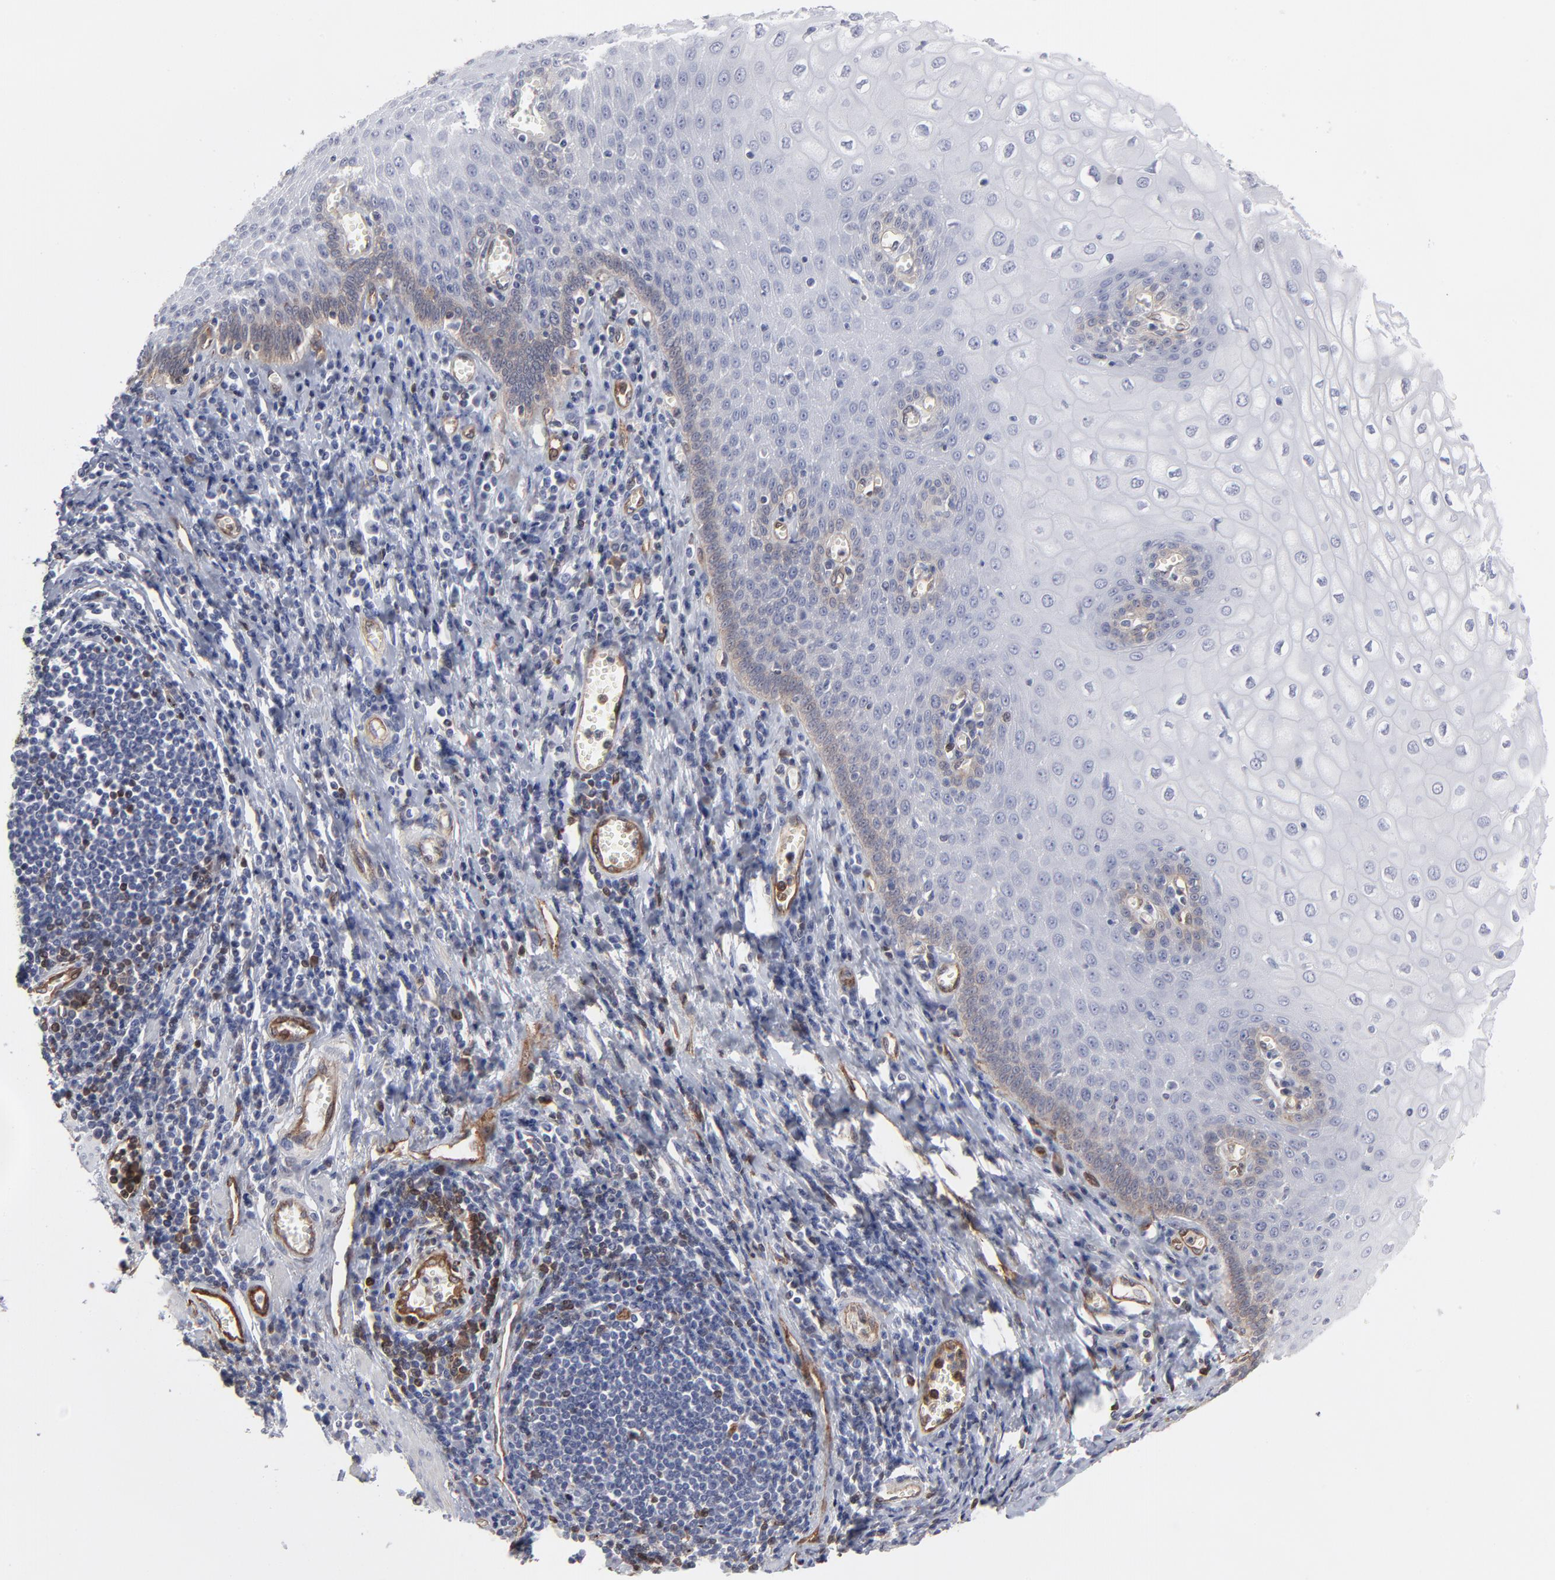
{"staining": {"intensity": "weak", "quantity": ">75%", "location": "nuclear"}, "tissue": "esophagus", "cell_type": "Squamous epithelial cells", "image_type": "normal", "snomed": [{"axis": "morphology", "description": "Normal tissue, NOS"}, {"axis": "morphology", "description": "Squamous cell carcinoma, NOS"}, {"axis": "topography", "description": "Esophagus"}], "caption": "A low amount of weak nuclear positivity is appreciated in about >75% of squamous epithelial cells in unremarkable esophagus.", "gene": "PXN", "patient": {"sex": "male", "age": 65}}